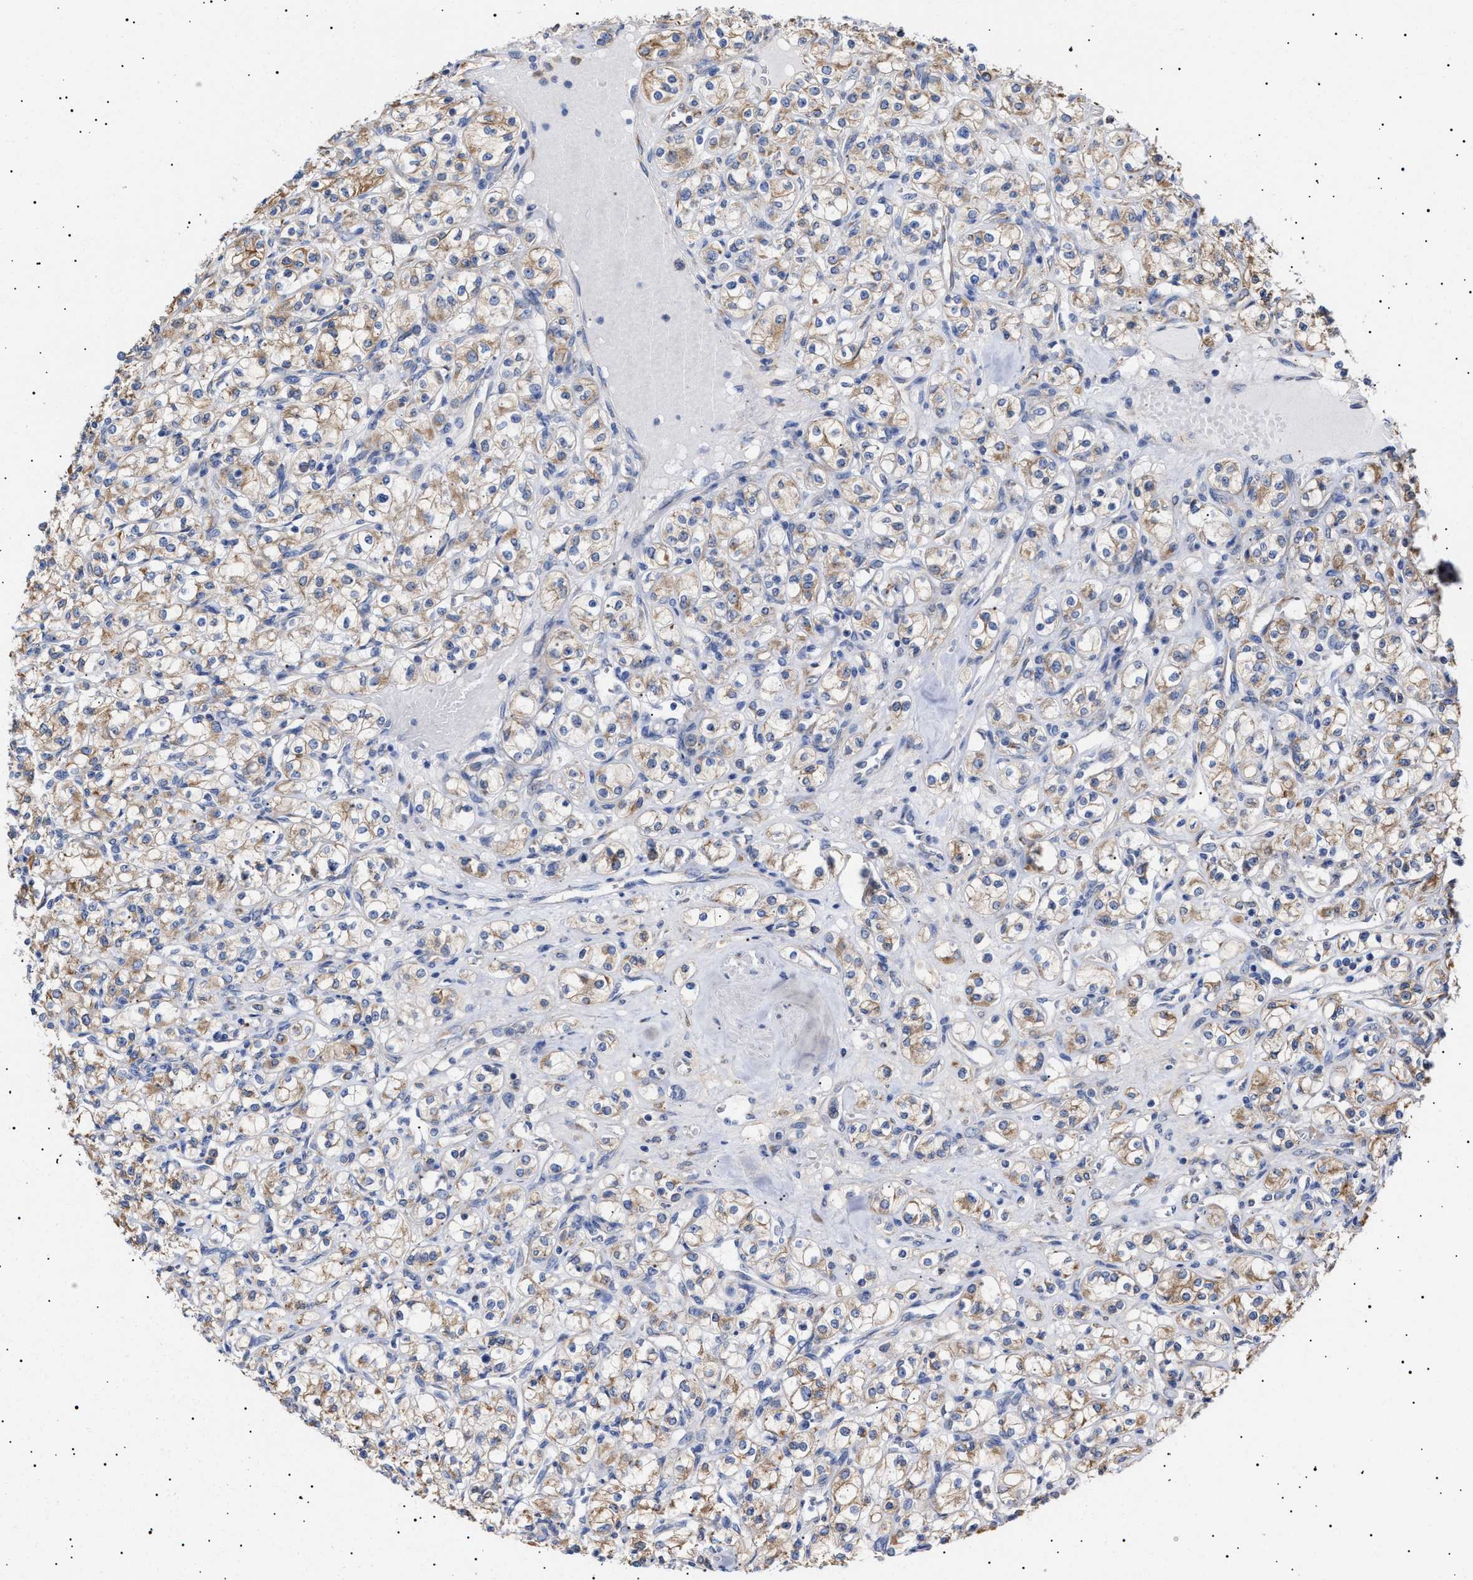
{"staining": {"intensity": "weak", "quantity": ">75%", "location": "cytoplasmic/membranous"}, "tissue": "renal cancer", "cell_type": "Tumor cells", "image_type": "cancer", "snomed": [{"axis": "morphology", "description": "Adenocarcinoma, NOS"}, {"axis": "topography", "description": "Kidney"}], "caption": "Immunohistochemistry of renal cancer displays low levels of weak cytoplasmic/membranous positivity in about >75% of tumor cells.", "gene": "ERCC6L2", "patient": {"sex": "male", "age": 77}}